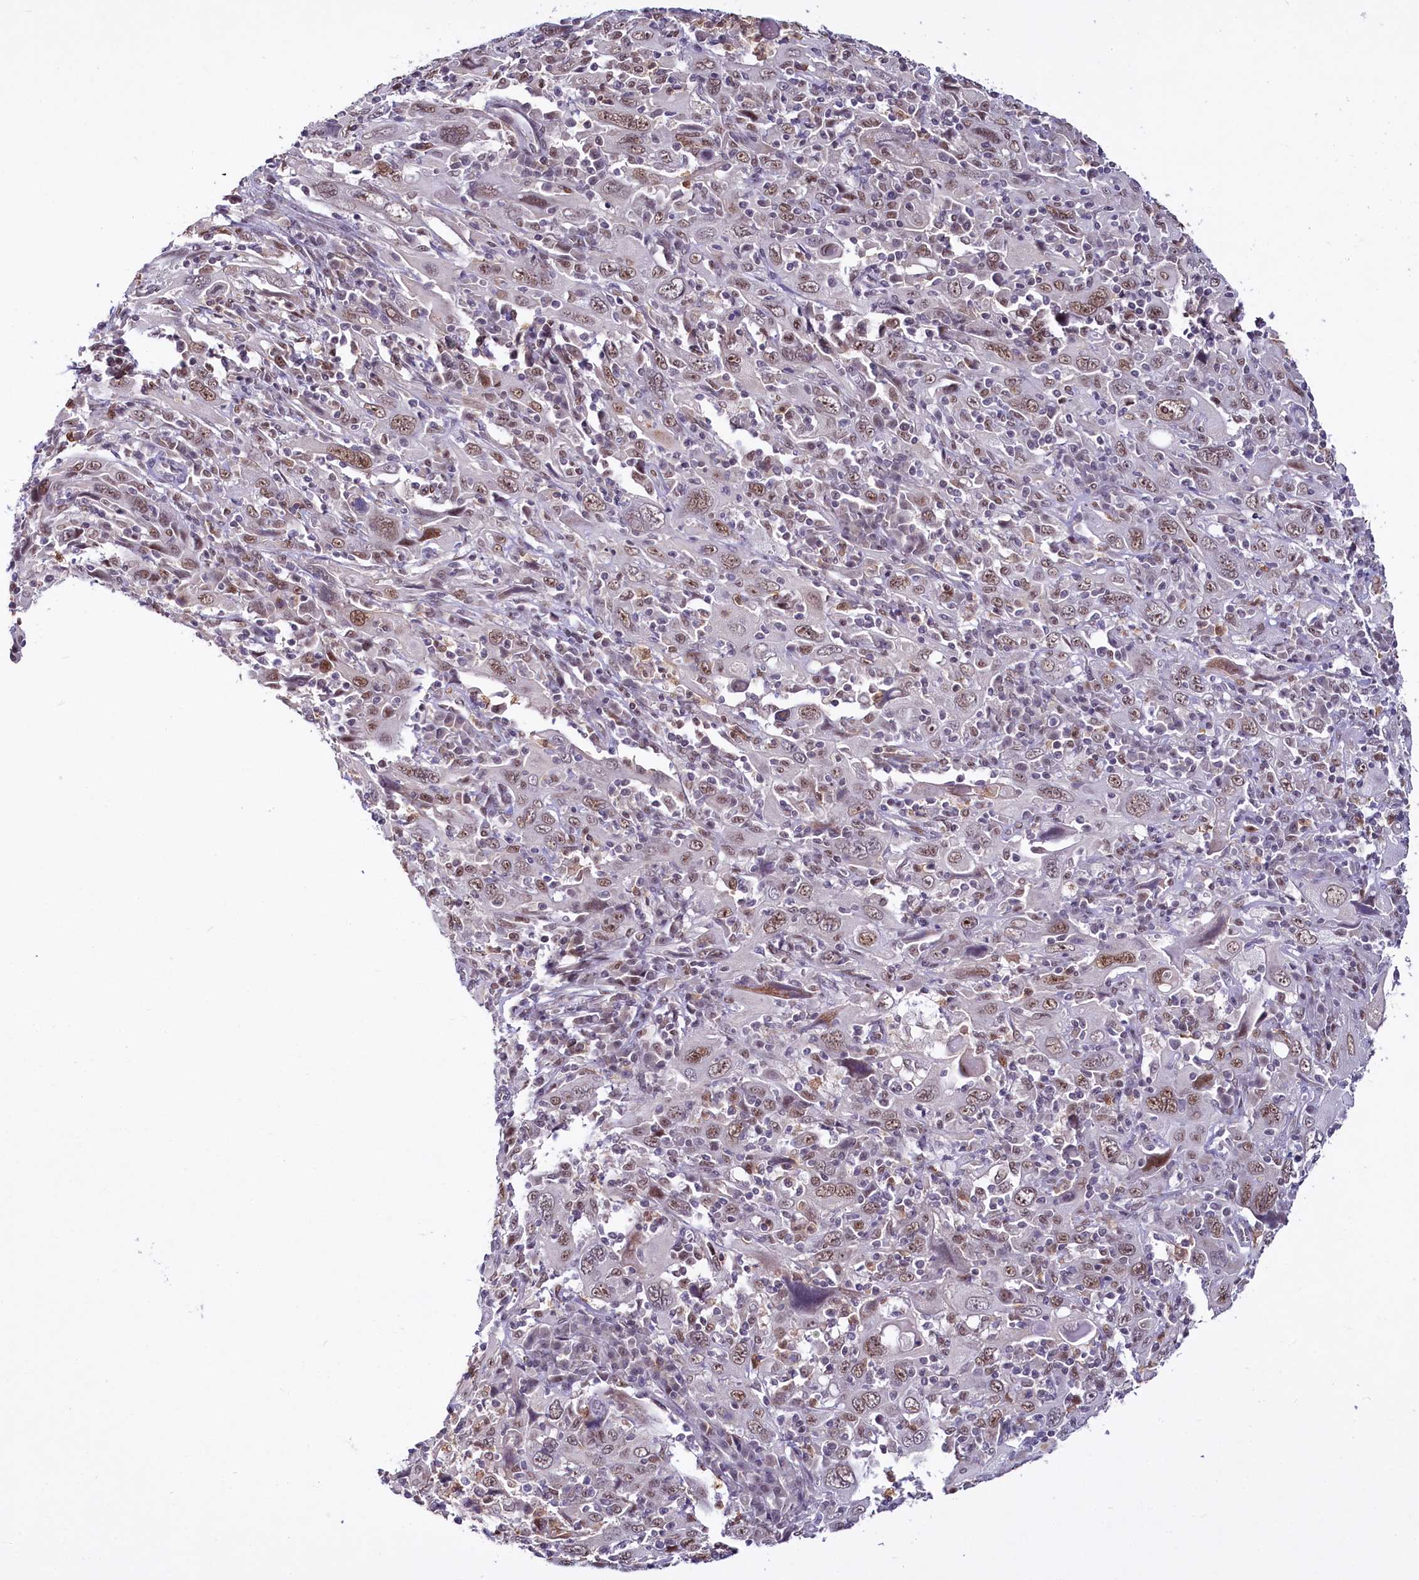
{"staining": {"intensity": "moderate", "quantity": ">75%", "location": "nuclear"}, "tissue": "cervical cancer", "cell_type": "Tumor cells", "image_type": "cancer", "snomed": [{"axis": "morphology", "description": "Squamous cell carcinoma, NOS"}, {"axis": "topography", "description": "Cervix"}], "caption": "Protein expression analysis of human squamous cell carcinoma (cervical) reveals moderate nuclear positivity in about >75% of tumor cells.", "gene": "SCAF11", "patient": {"sex": "female", "age": 46}}